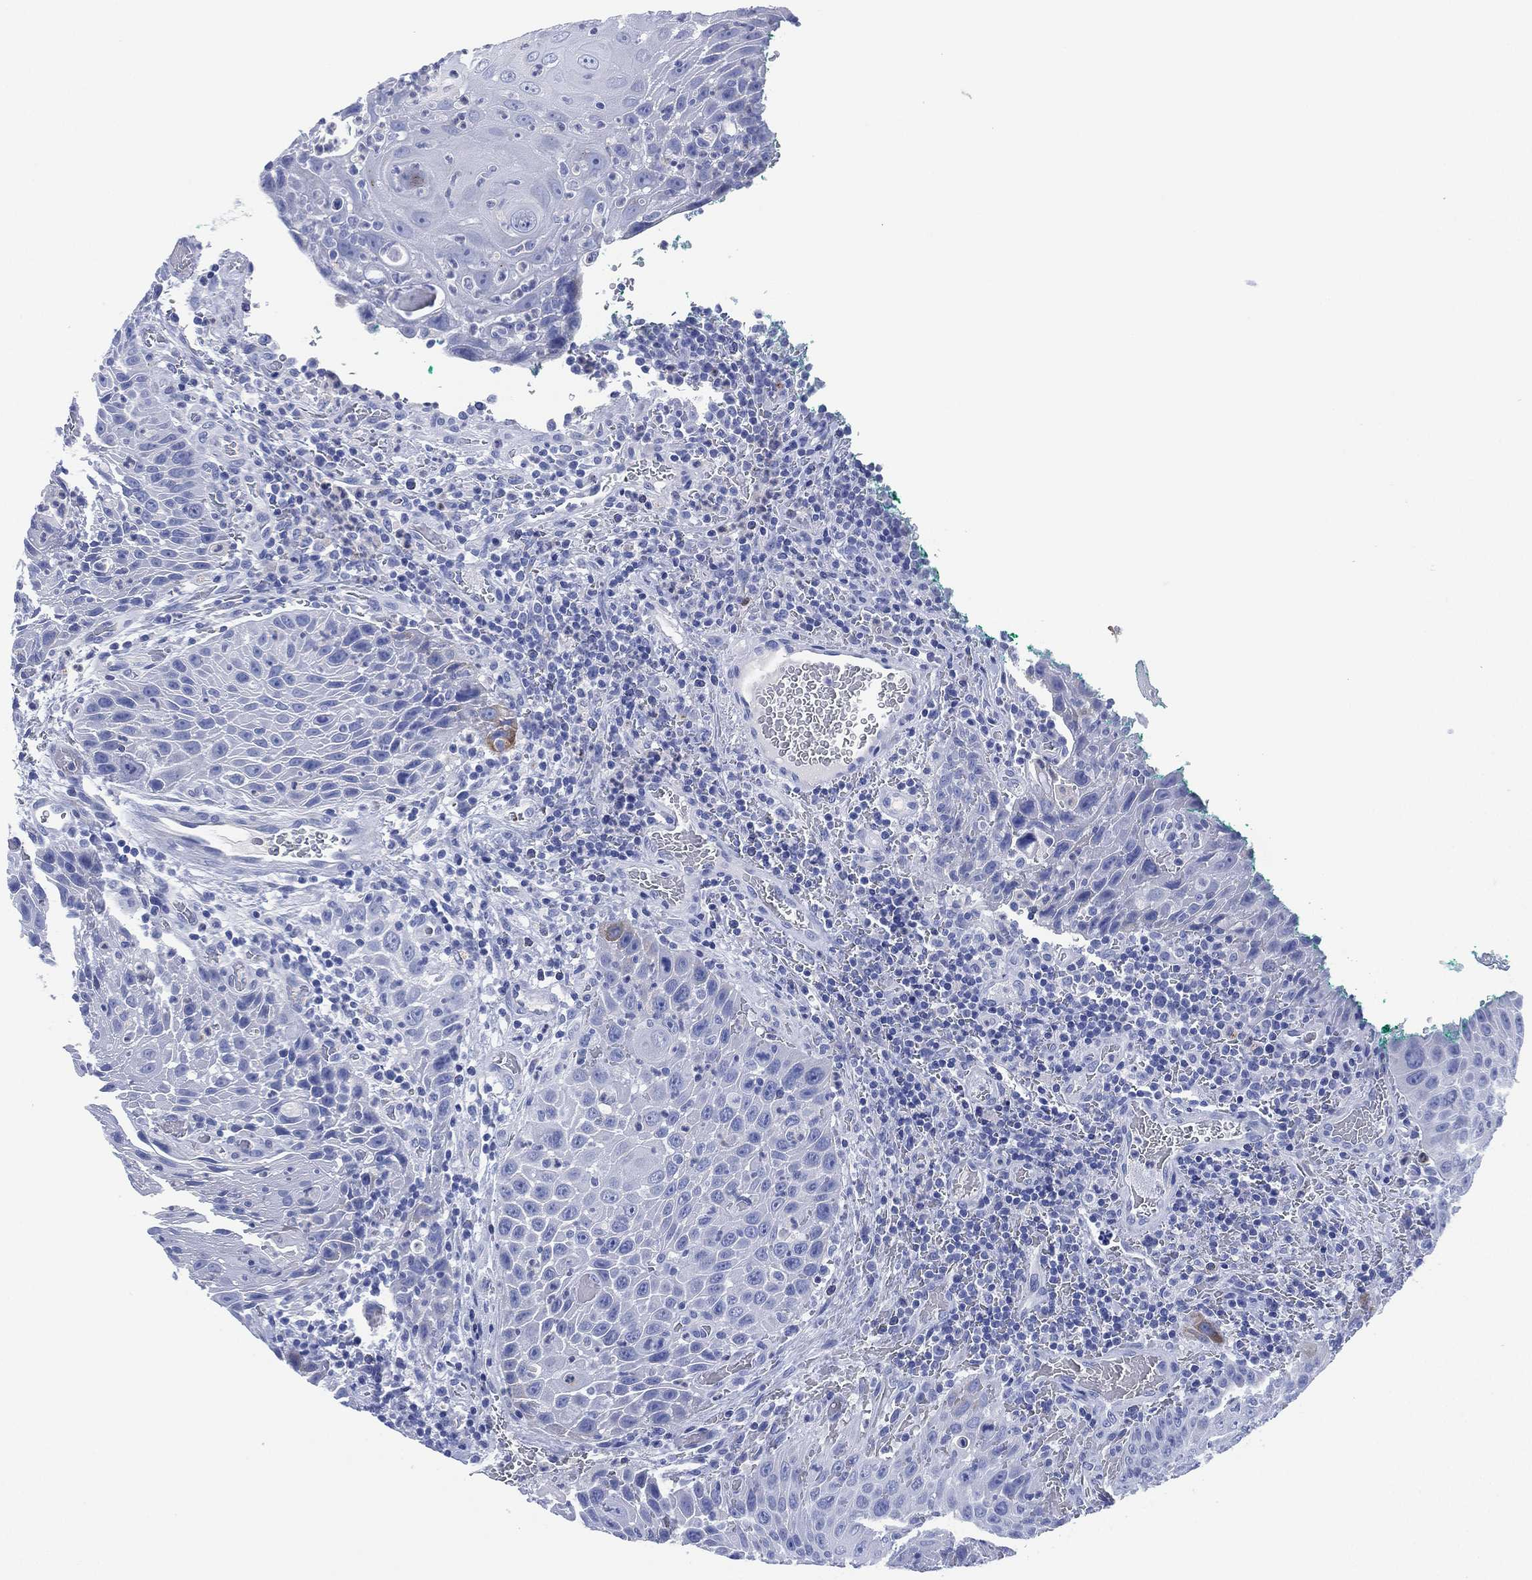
{"staining": {"intensity": "negative", "quantity": "none", "location": "none"}, "tissue": "head and neck cancer", "cell_type": "Tumor cells", "image_type": "cancer", "snomed": [{"axis": "morphology", "description": "Squamous cell carcinoma, NOS"}, {"axis": "topography", "description": "Head-Neck"}], "caption": "Immunohistochemistry (IHC) of head and neck squamous cell carcinoma demonstrates no staining in tumor cells. Brightfield microscopy of immunohistochemistry stained with DAB (brown) and hematoxylin (blue), captured at high magnification.", "gene": "SLC9C2", "patient": {"sex": "male", "age": 69}}